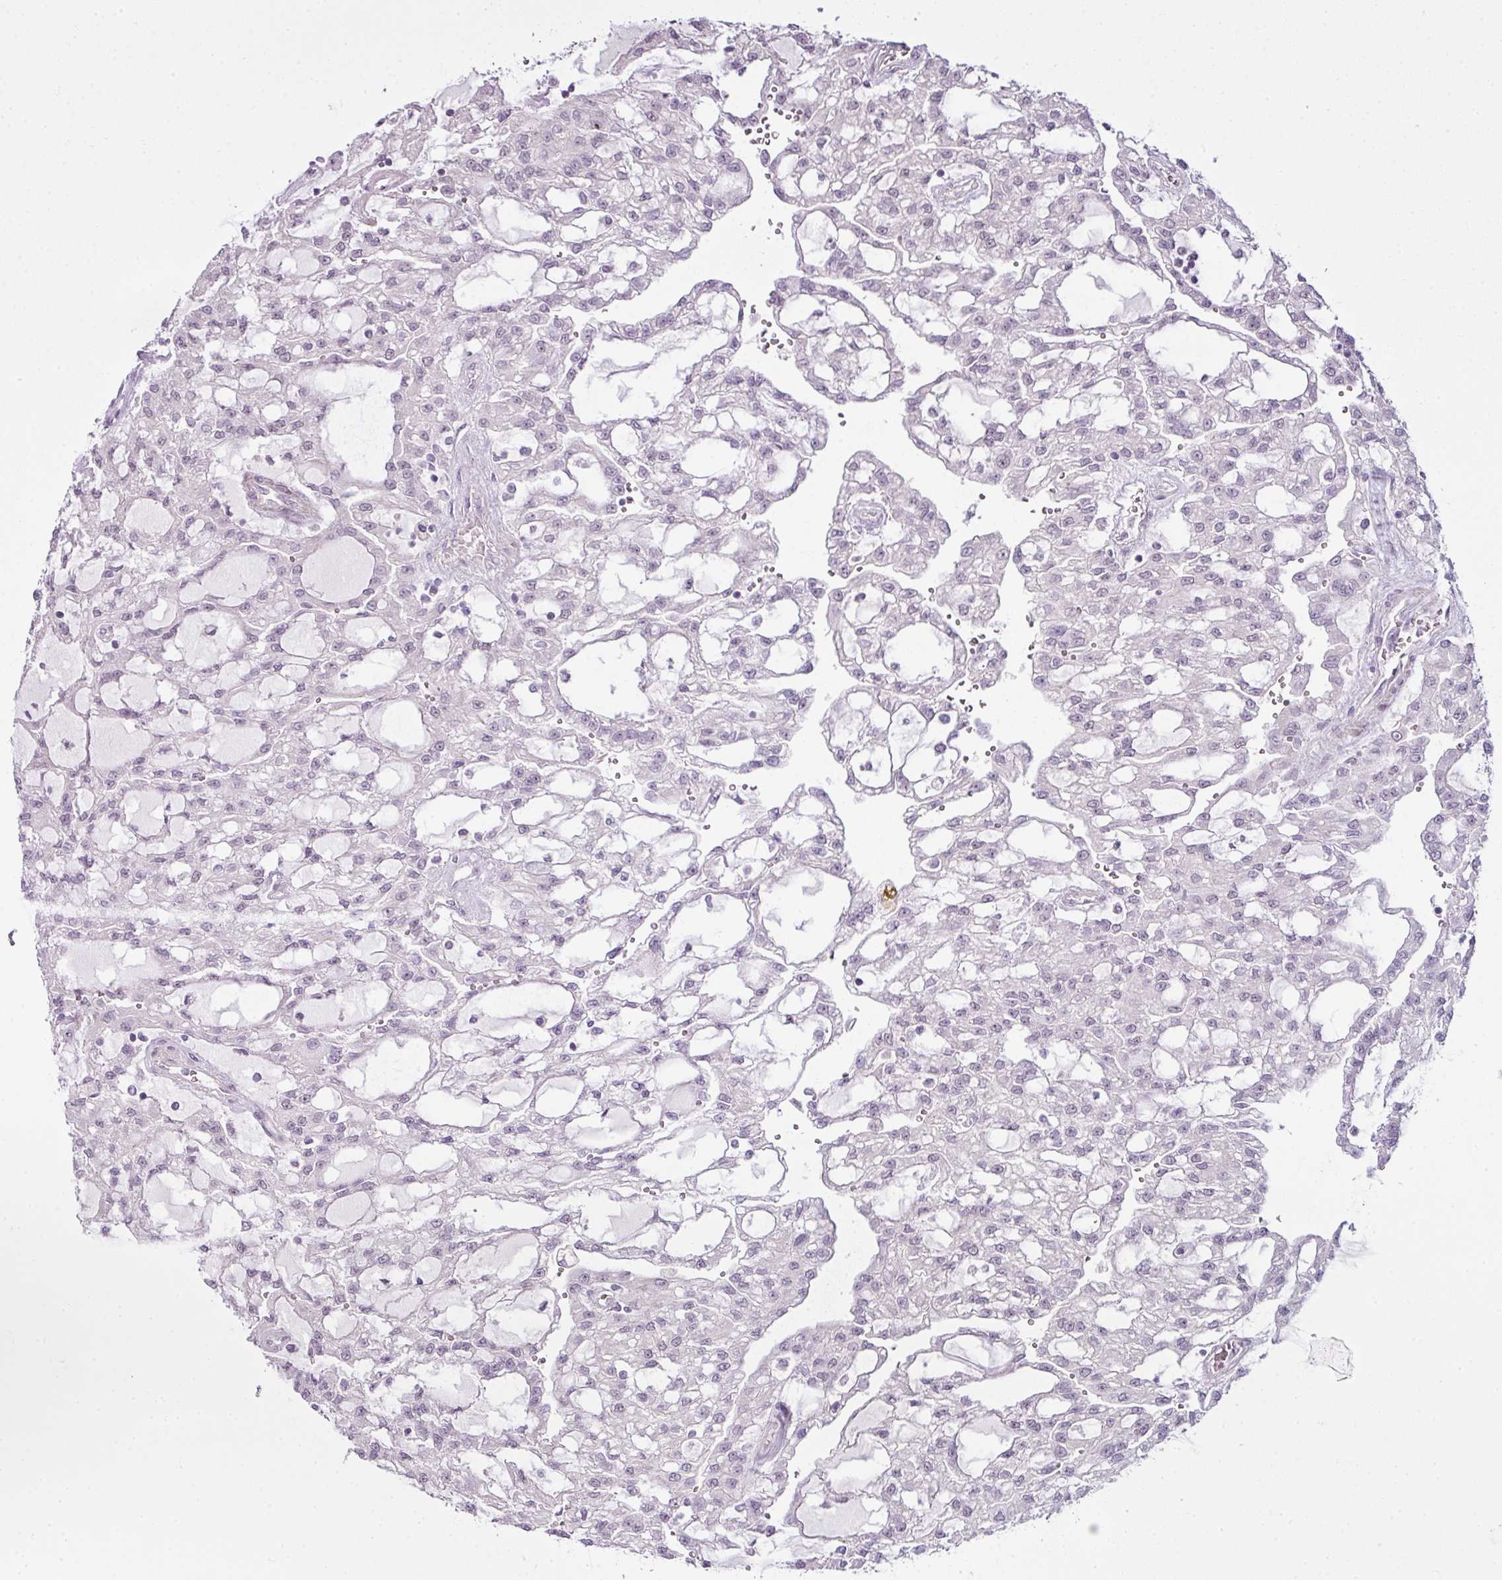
{"staining": {"intensity": "negative", "quantity": "none", "location": "none"}, "tissue": "renal cancer", "cell_type": "Tumor cells", "image_type": "cancer", "snomed": [{"axis": "morphology", "description": "Adenocarcinoma, NOS"}, {"axis": "topography", "description": "Kidney"}], "caption": "IHC of adenocarcinoma (renal) exhibits no expression in tumor cells.", "gene": "ZNF688", "patient": {"sex": "male", "age": 63}}